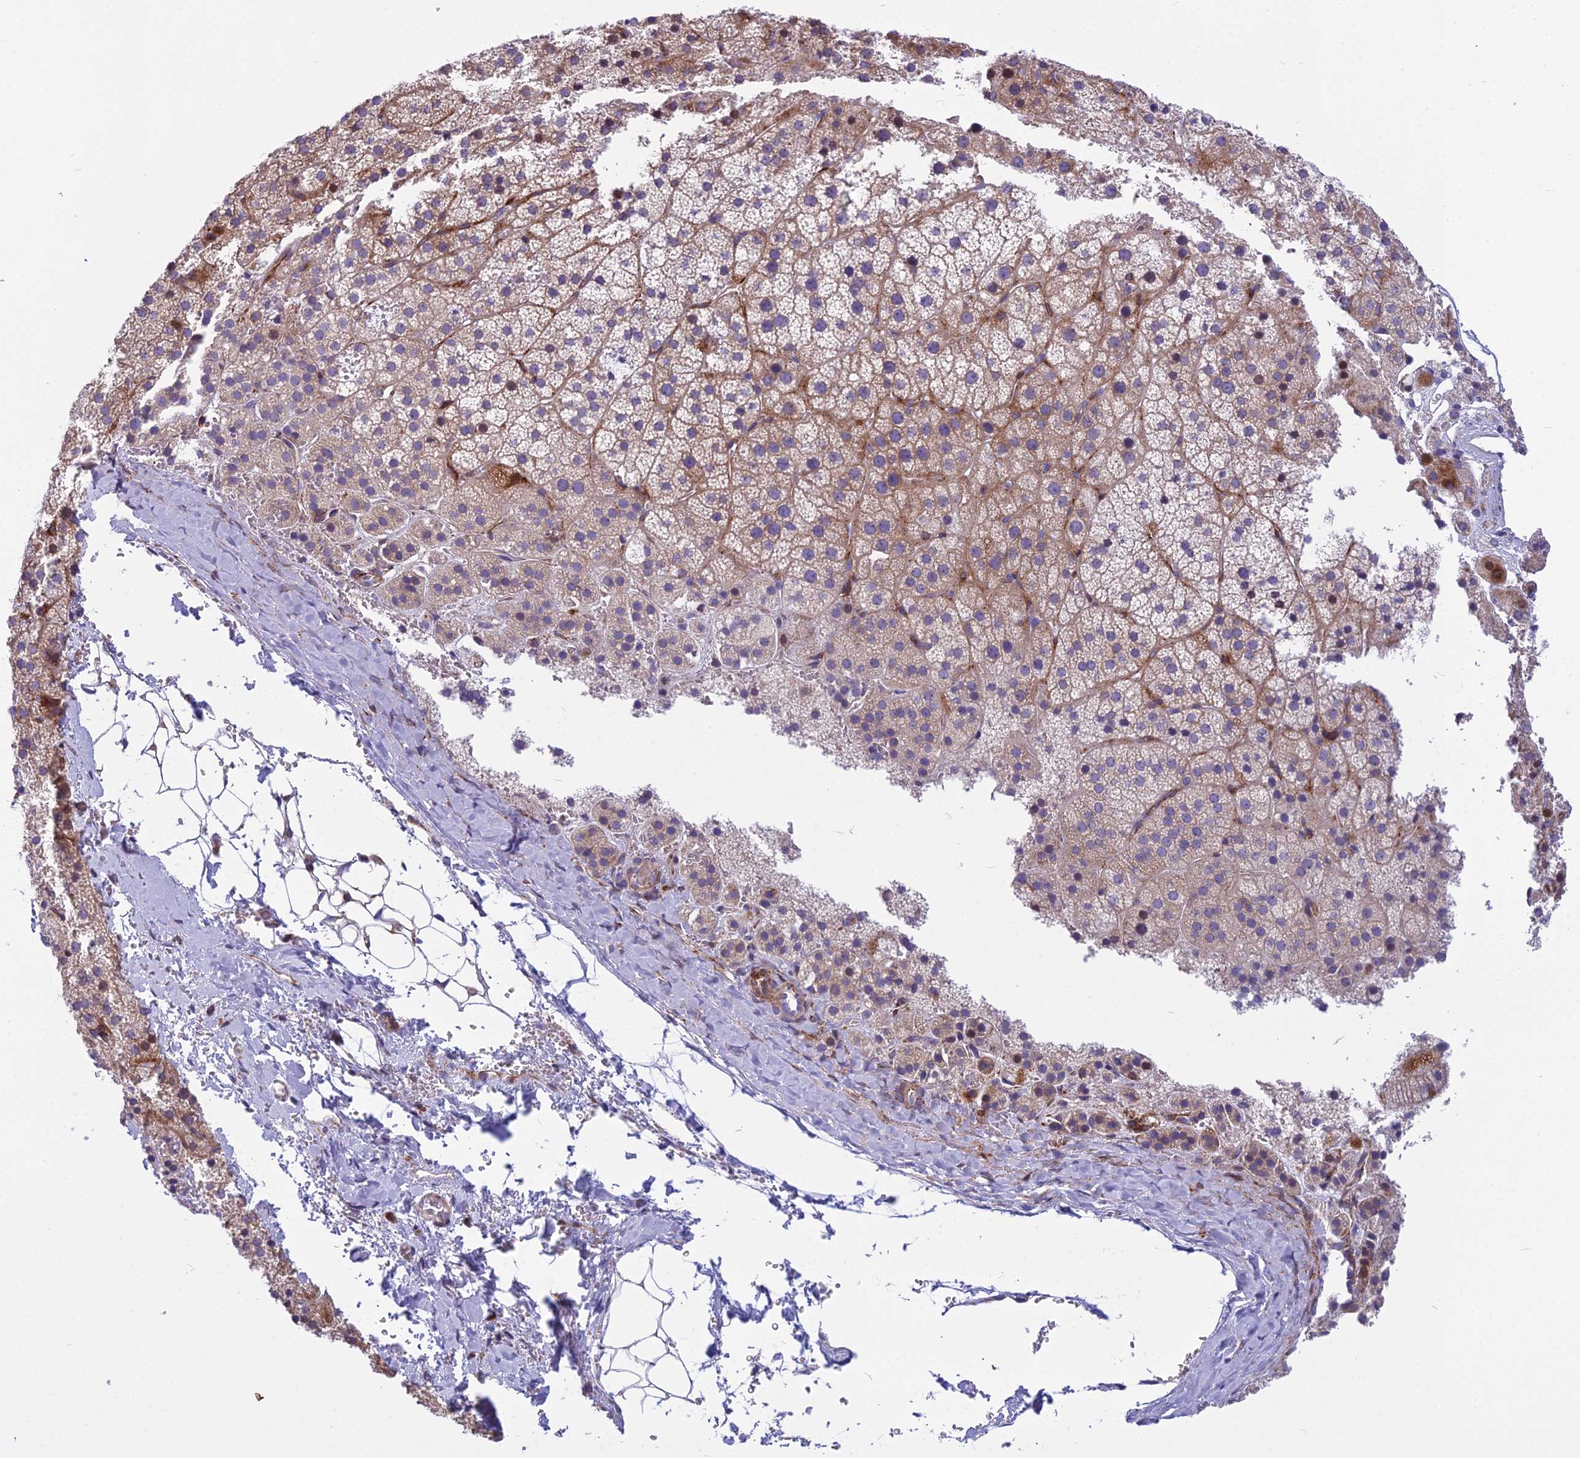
{"staining": {"intensity": "weak", "quantity": "25%-75%", "location": "cytoplasmic/membranous"}, "tissue": "adrenal gland", "cell_type": "Glandular cells", "image_type": "normal", "snomed": [{"axis": "morphology", "description": "Normal tissue, NOS"}, {"axis": "topography", "description": "Adrenal gland"}], "caption": "Adrenal gland stained with immunohistochemistry (IHC) exhibits weak cytoplasmic/membranous positivity in about 25%-75% of glandular cells.", "gene": "PCDHB14", "patient": {"sex": "female", "age": 44}}